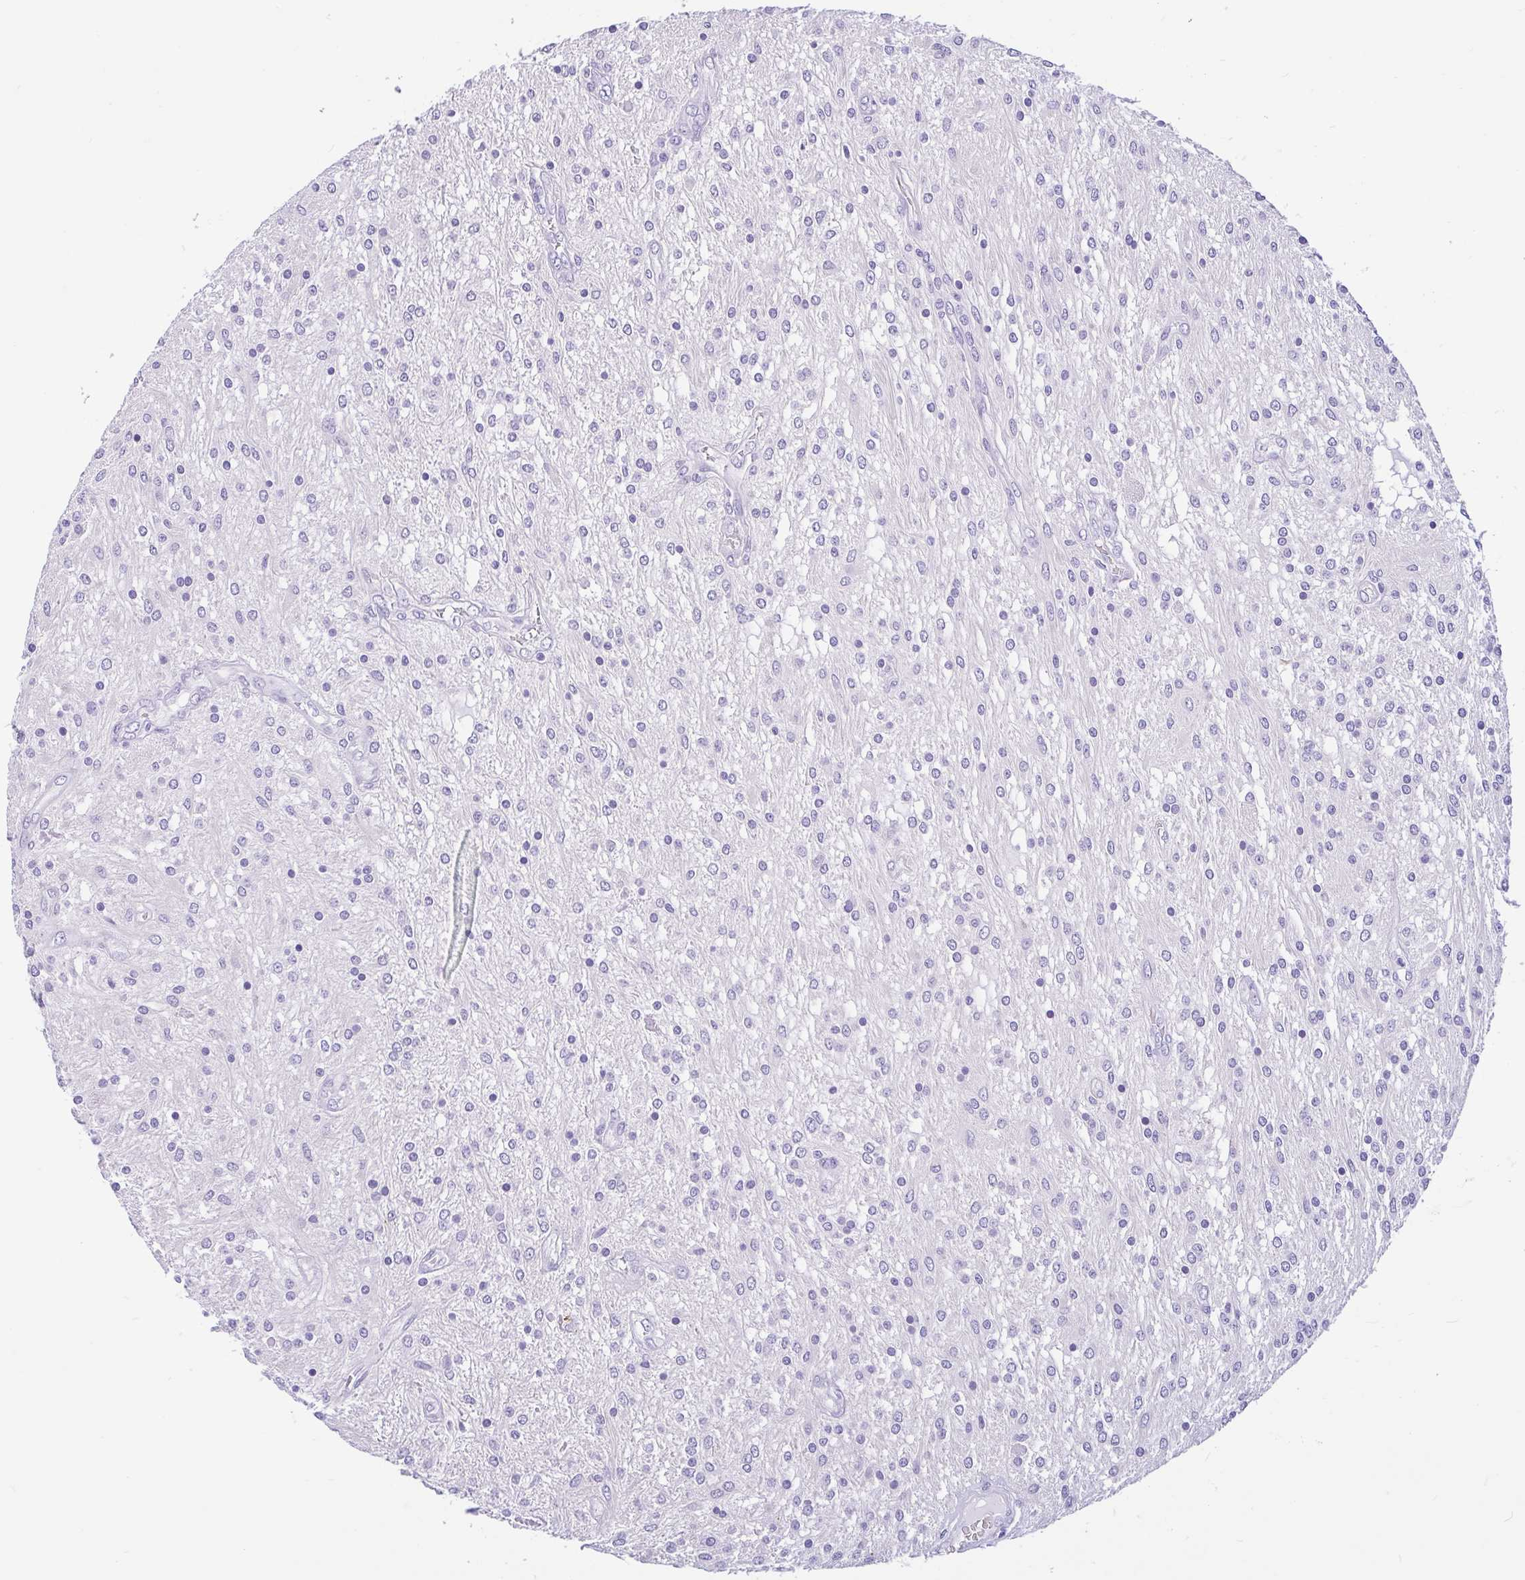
{"staining": {"intensity": "negative", "quantity": "none", "location": "none"}, "tissue": "glioma", "cell_type": "Tumor cells", "image_type": "cancer", "snomed": [{"axis": "morphology", "description": "Glioma, malignant, Low grade"}, {"axis": "topography", "description": "Cerebellum"}], "caption": "DAB (3,3'-diaminobenzidine) immunohistochemical staining of human malignant glioma (low-grade) demonstrates no significant expression in tumor cells.", "gene": "OR4N4", "patient": {"sex": "female", "age": 14}}